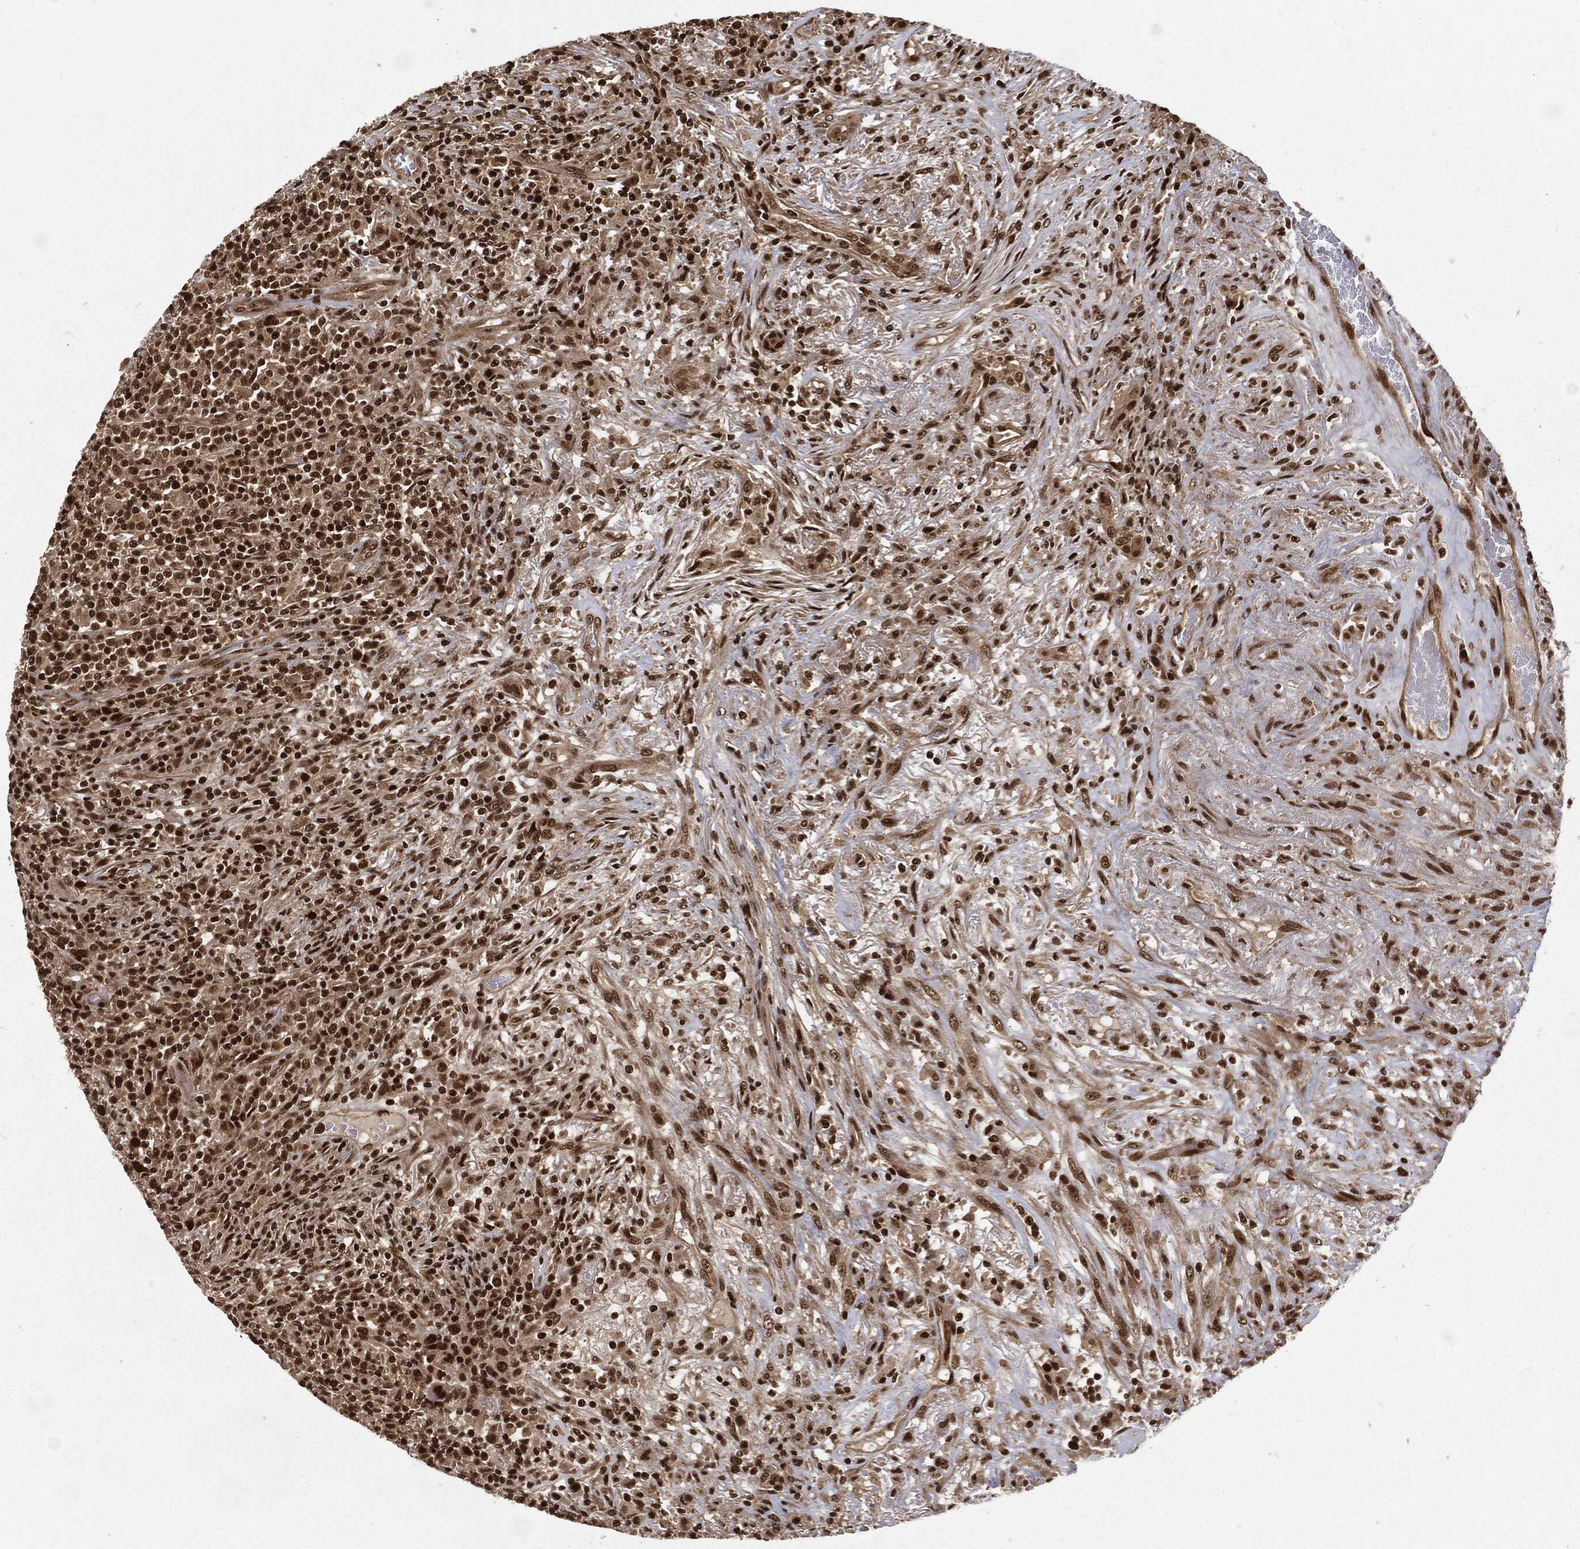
{"staining": {"intensity": "strong", "quantity": "25%-75%", "location": "nuclear"}, "tissue": "lymphoma", "cell_type": "Tumor cells", "image_type": "cancer", "snomed": [{"axis": "morphology", "description": "Malignant lymphoma, non-Hodgkin's type, High grade"}, {"axis": "topography", "description": "Lung"}], "caption": "Immunohistochemical staining of human lymphoma demonstrates high levels of strong nuclear staining in about 25%-75% of tumor cells.", "gene": "NGRN", "patient": {"sex": "male", "age": 79}}